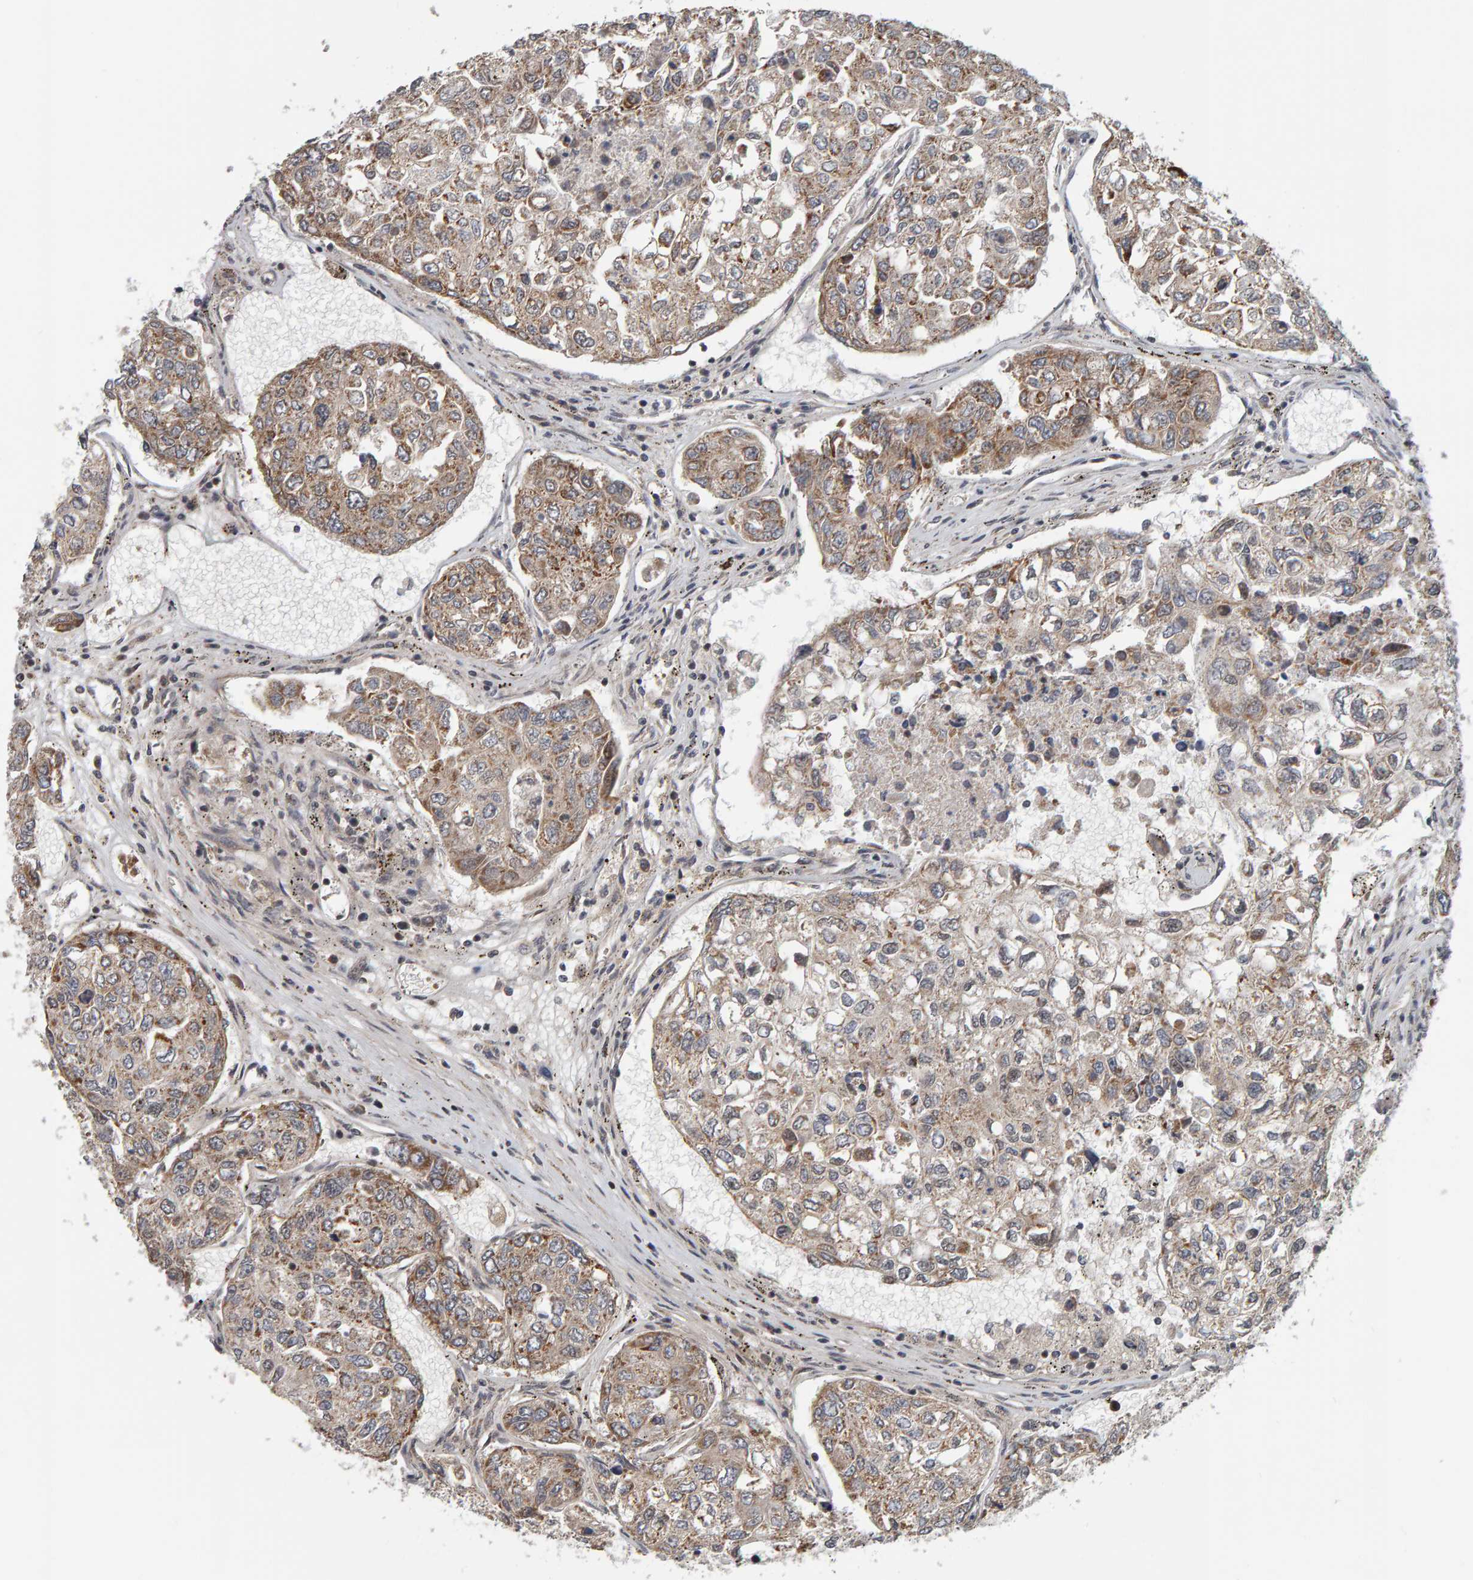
{"staining": {"intensity": "moderate", "quantity": ">75%", "location": "cytoplasmic/membranous"}, "tissue": "urothelial cancer", "cell_type": "Tumor cells", "image_type": "cancer", "snomed": [{"axis": "morphology", "description": "Urothelial carcinoma, High grade"}, {"axis": "topography", "description": "Lymph node"}, {"axis": "topography", "description": "Urinary bladder"}], "caption": "About >75% of tumor cells in urothelial carcinoma (high-grade) reveal moderate cytoplasmic/membranous protein expression as visualized by brown immunohistochemical staining.", "gene": "DAP3", "patient": {"sex": "male", "age": 51}}